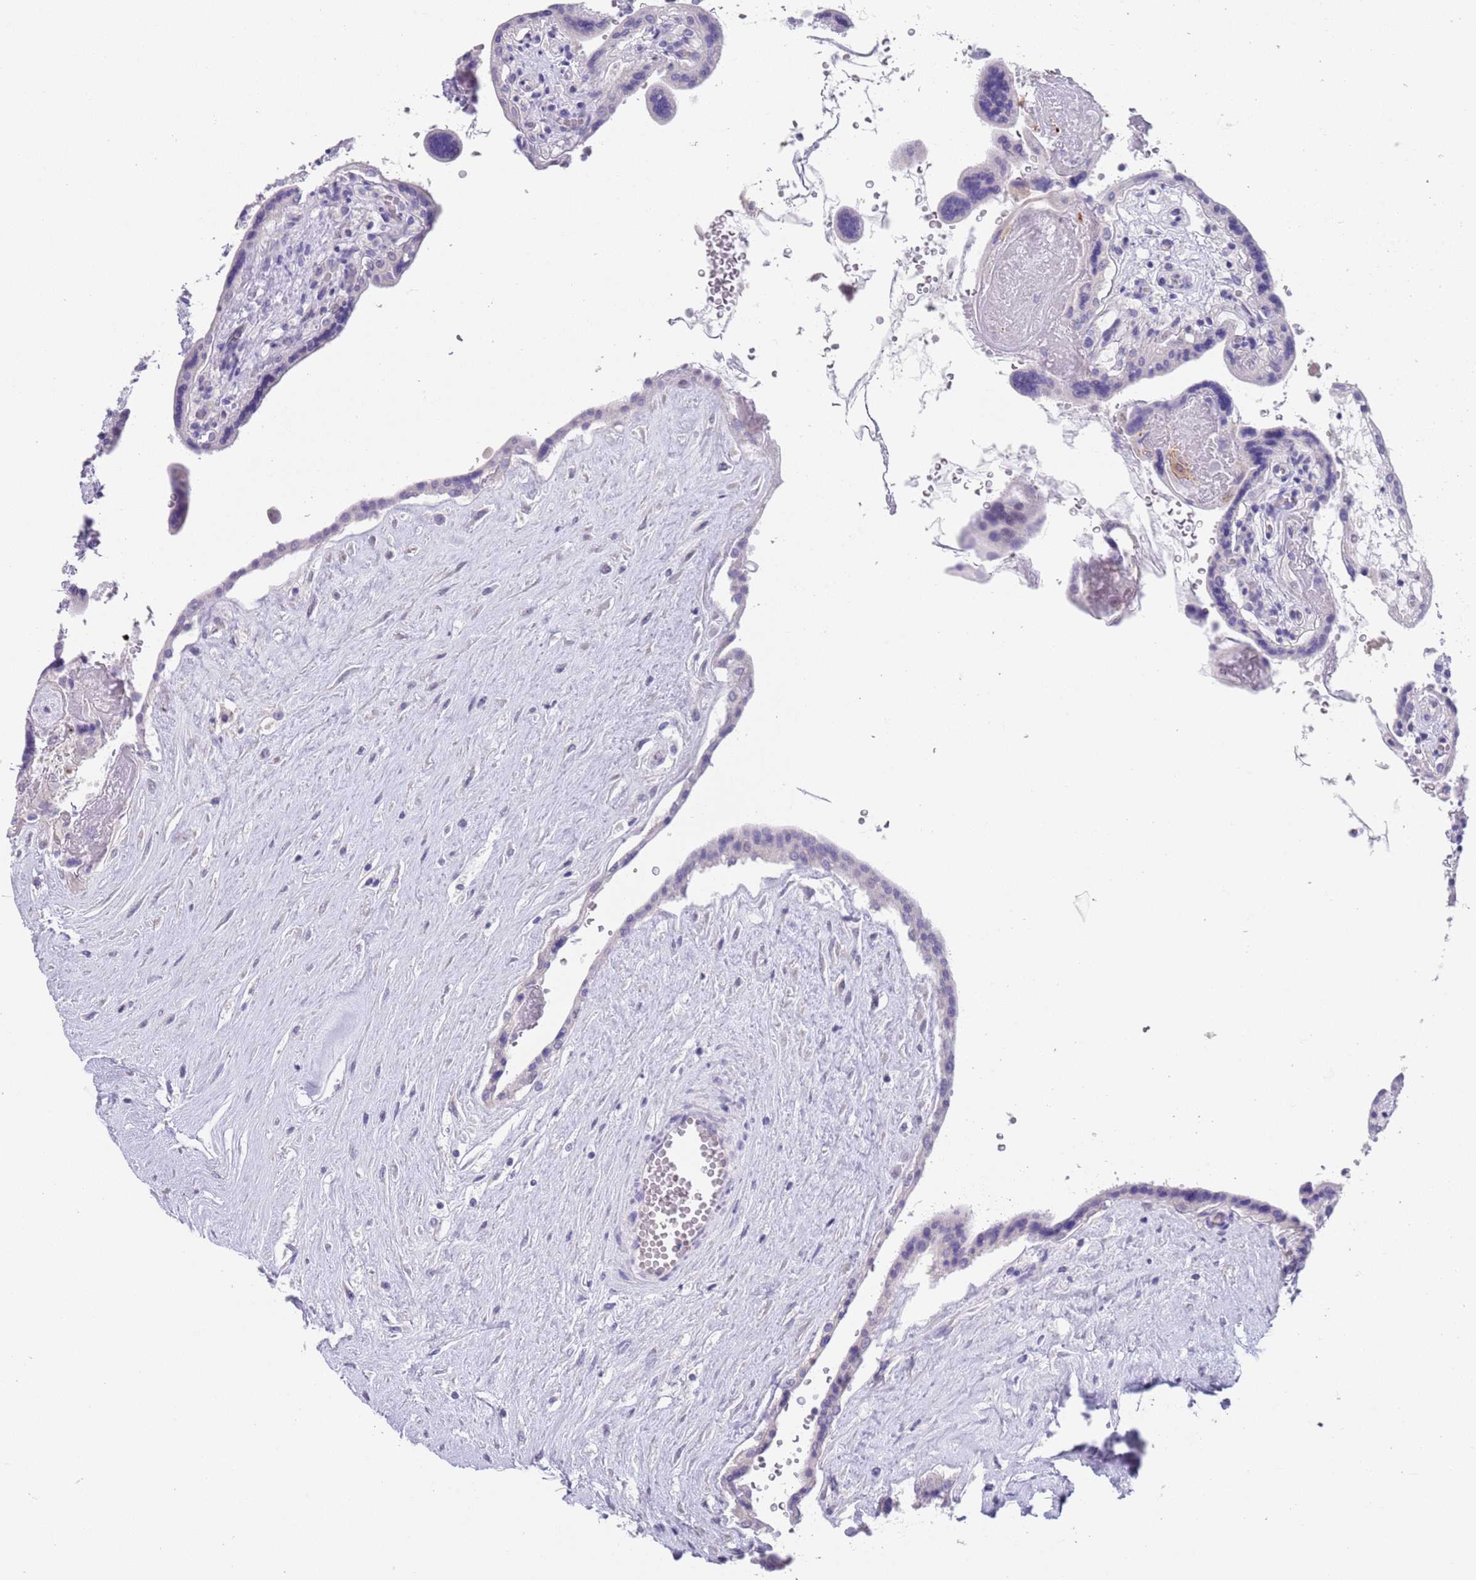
{"staining": {"intensity": "negative", "quantity": "none", "location": "none"}, "tissue": "placenta", "cell_type": "Decidual cells", "image_type": "normal", "snomed": [{"axis": "morphology", "description": "Normal tissue, NOS"}, {"axis": "topography", "description": "Placenta"}], "caption": "A histopathology image of human placenta is negative for staining in decidual cells. (IHC, brightfield microscopy, high magnification).", "gene": "SPIRE2", "patient": {"sex": "female", "age": 37}}